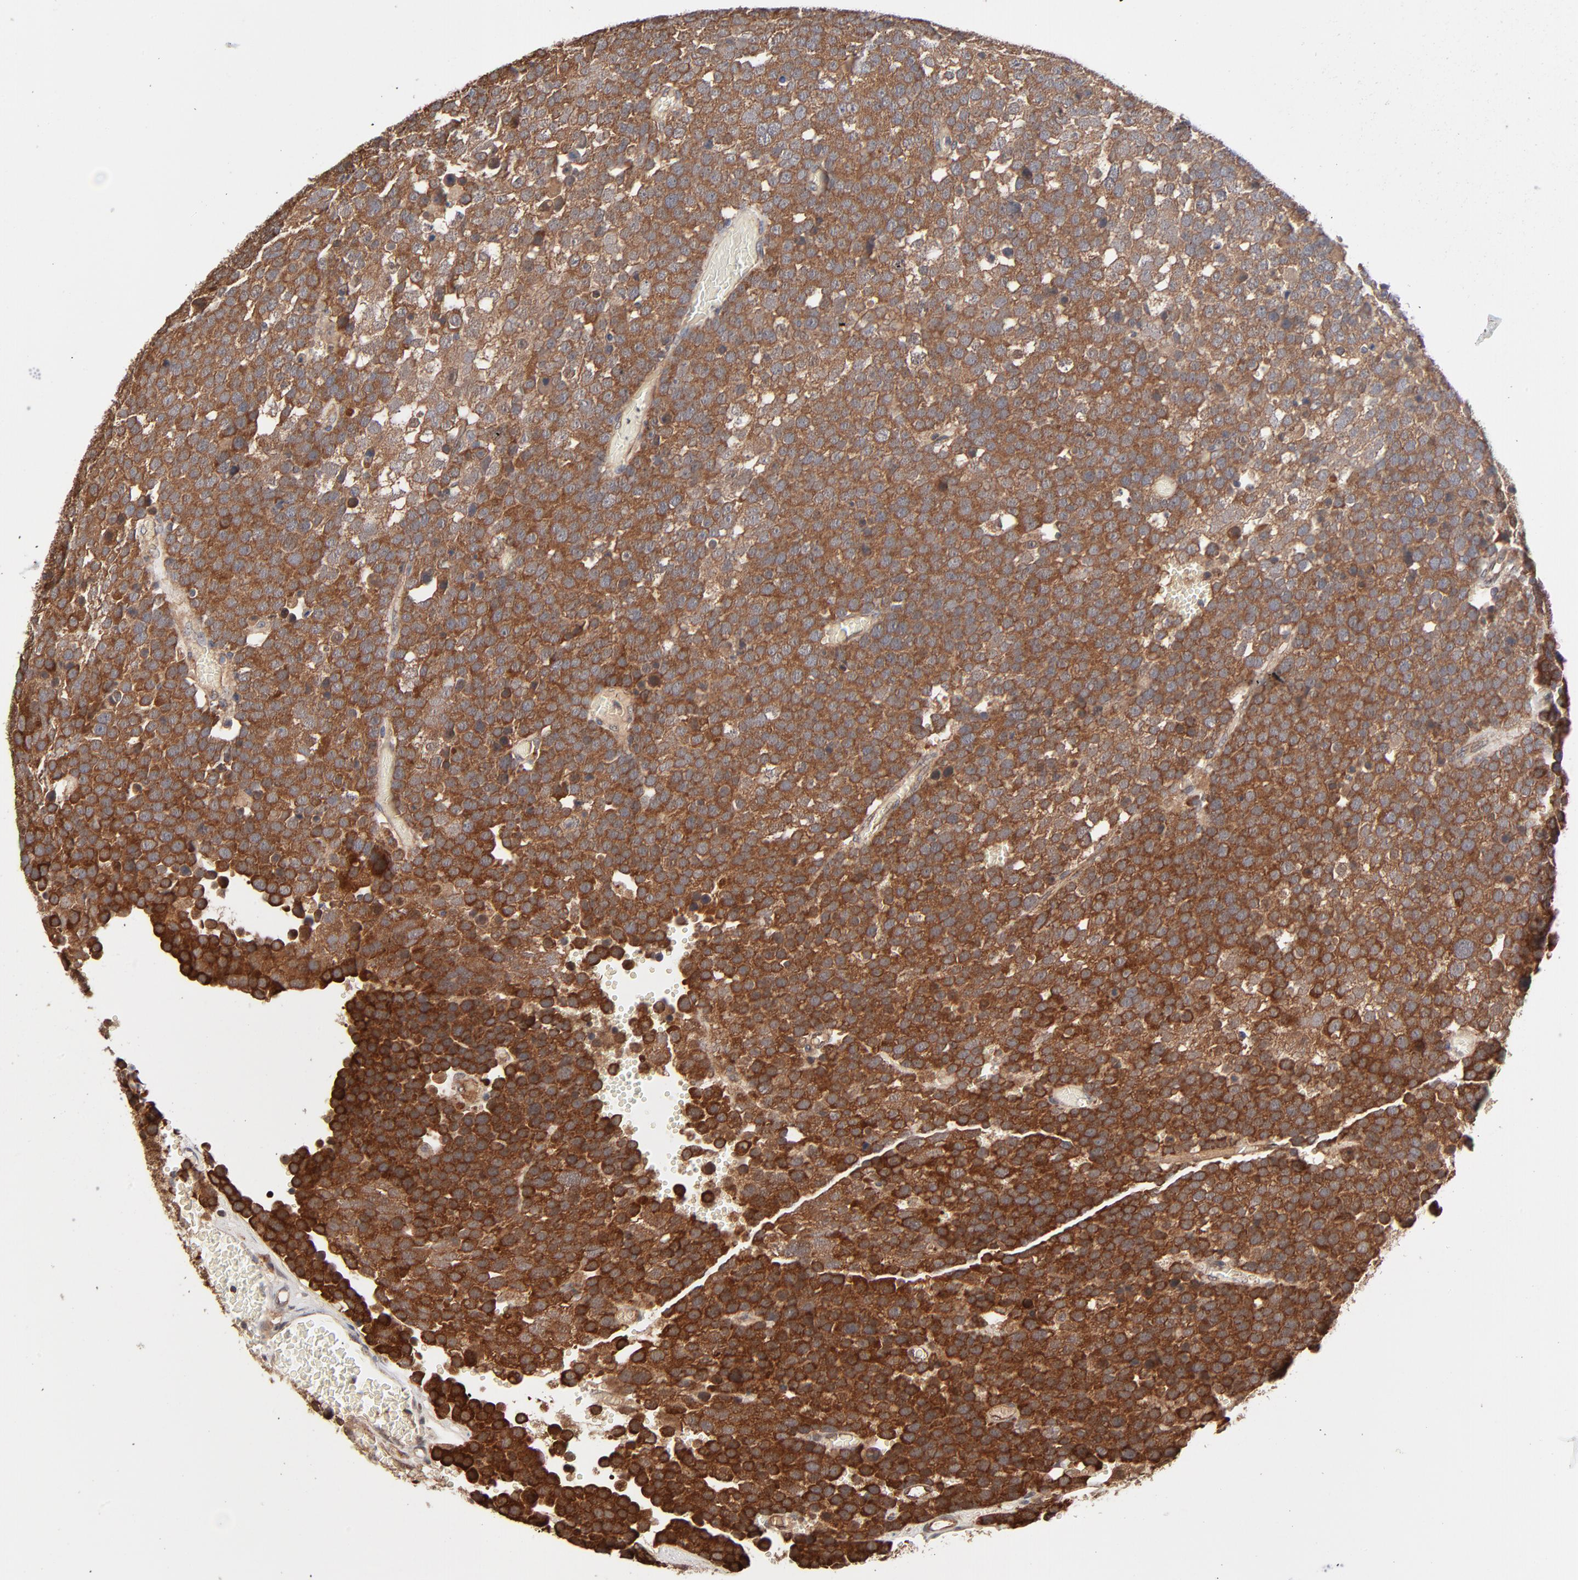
{"staining": {"intensity": "strong", "quantity": ">75%", "location": "cytoplasmic/membranous"}, "tissue": "testis cancer", "cell_type": "Tumor cells", "image_type": "cancer", "snomed": [{"axis": "morphology", "description": "Seminoma, NOS"}, {"axis": "topography", "description": "Testis"}], "caption": "Human seminoma (testis) stained for a protein (brown) shows strong cytoplasmic/membranous positive positivity in approximately >75% of tumor cells.", "gene": "ABLIM3", "patient": {"sex": "male", "age": 71}}